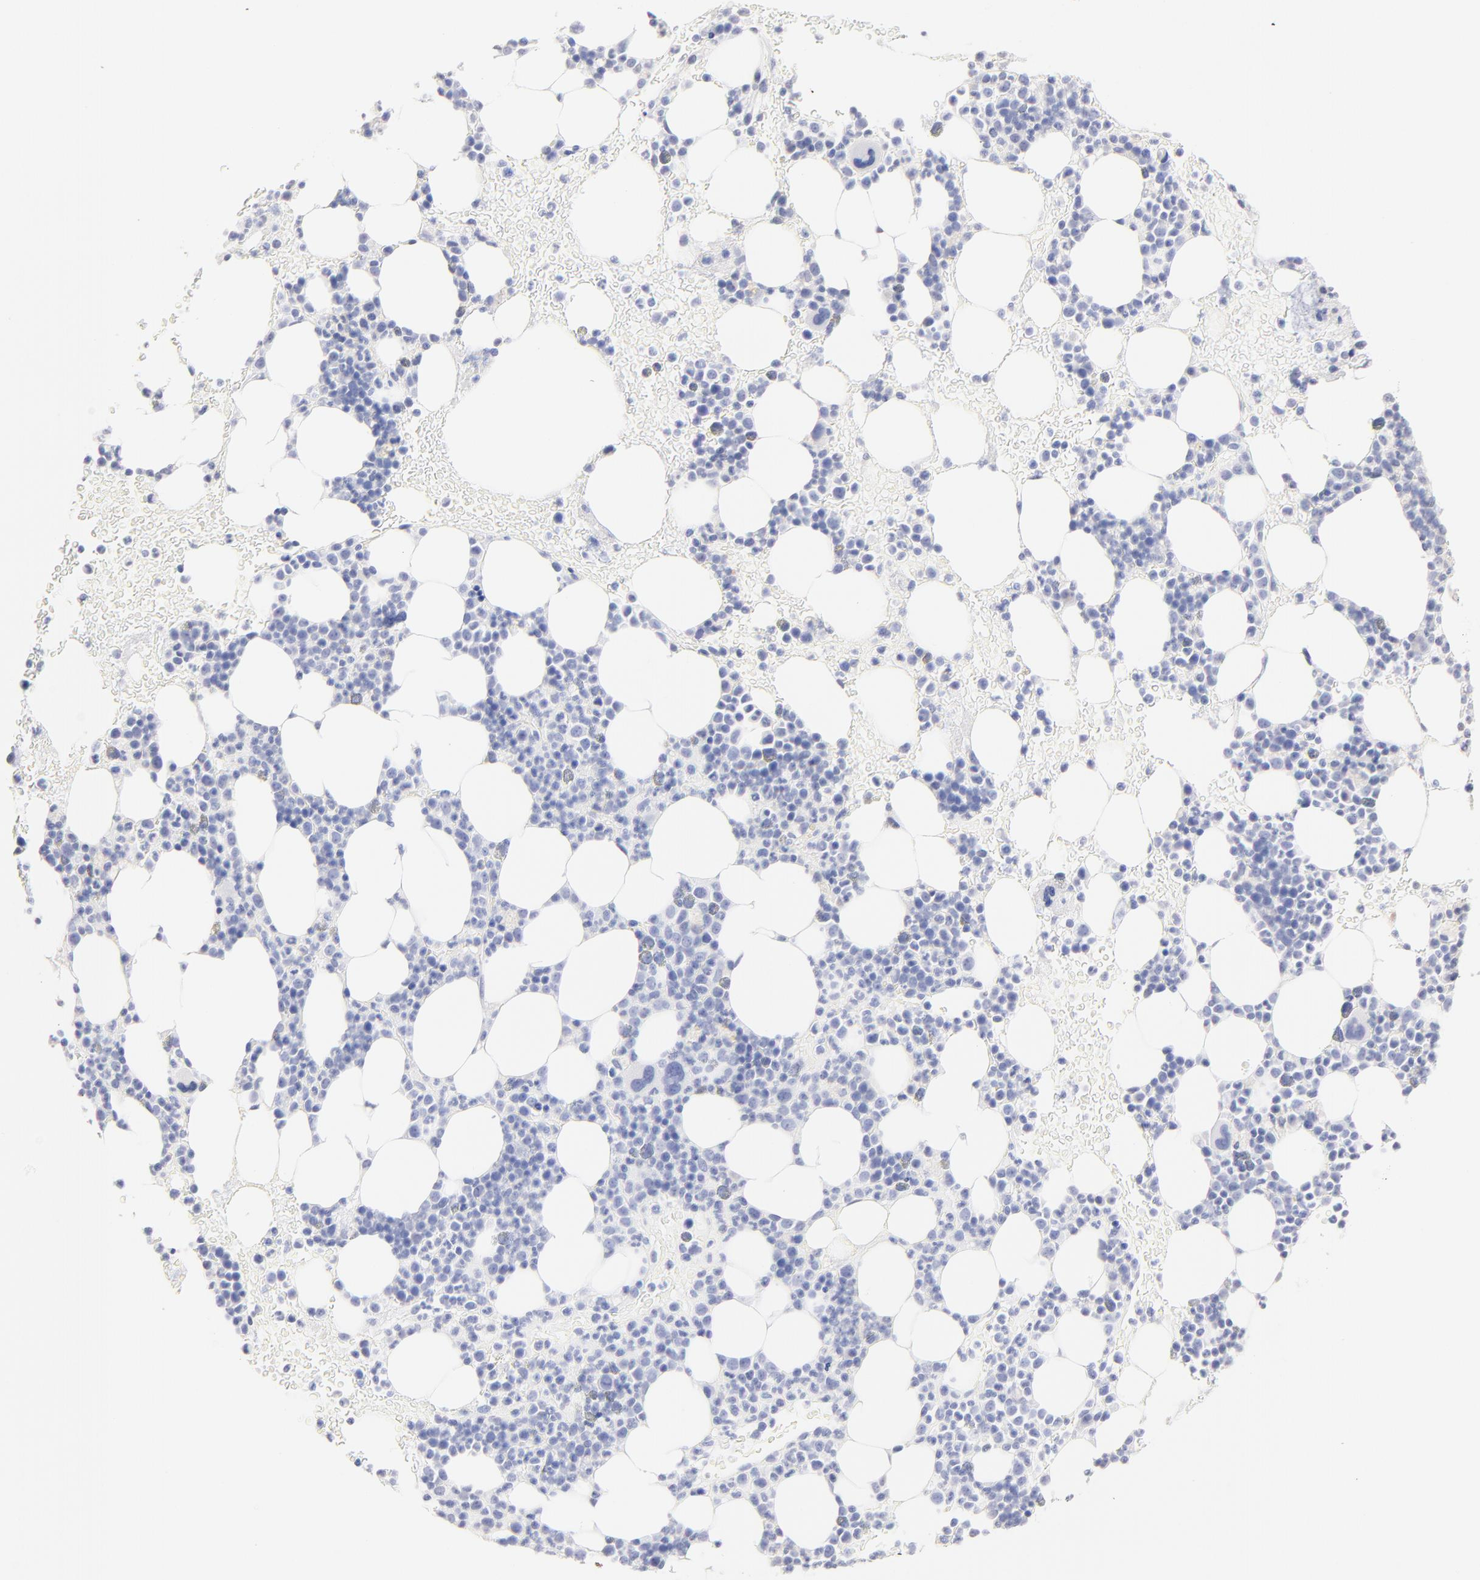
{"staining": {"intensity": "negative", "quantity": "none", "location": "none"}, "tissue": "bone marrow", "cell_type": "Hematopoietic cells", "image_type": "normal", "snomed": [{"axis": "morphology", "description": "Normal tissue, NOS"}, {"axis": "topography", "description": "Bone marrow"}], "caption": "Immunohistochemical staining of benign bone marrow reveals no significant staining in hematopoietic cells.", "gene": "CFAP57", "patient": {"sex": "male", "age": 17}}